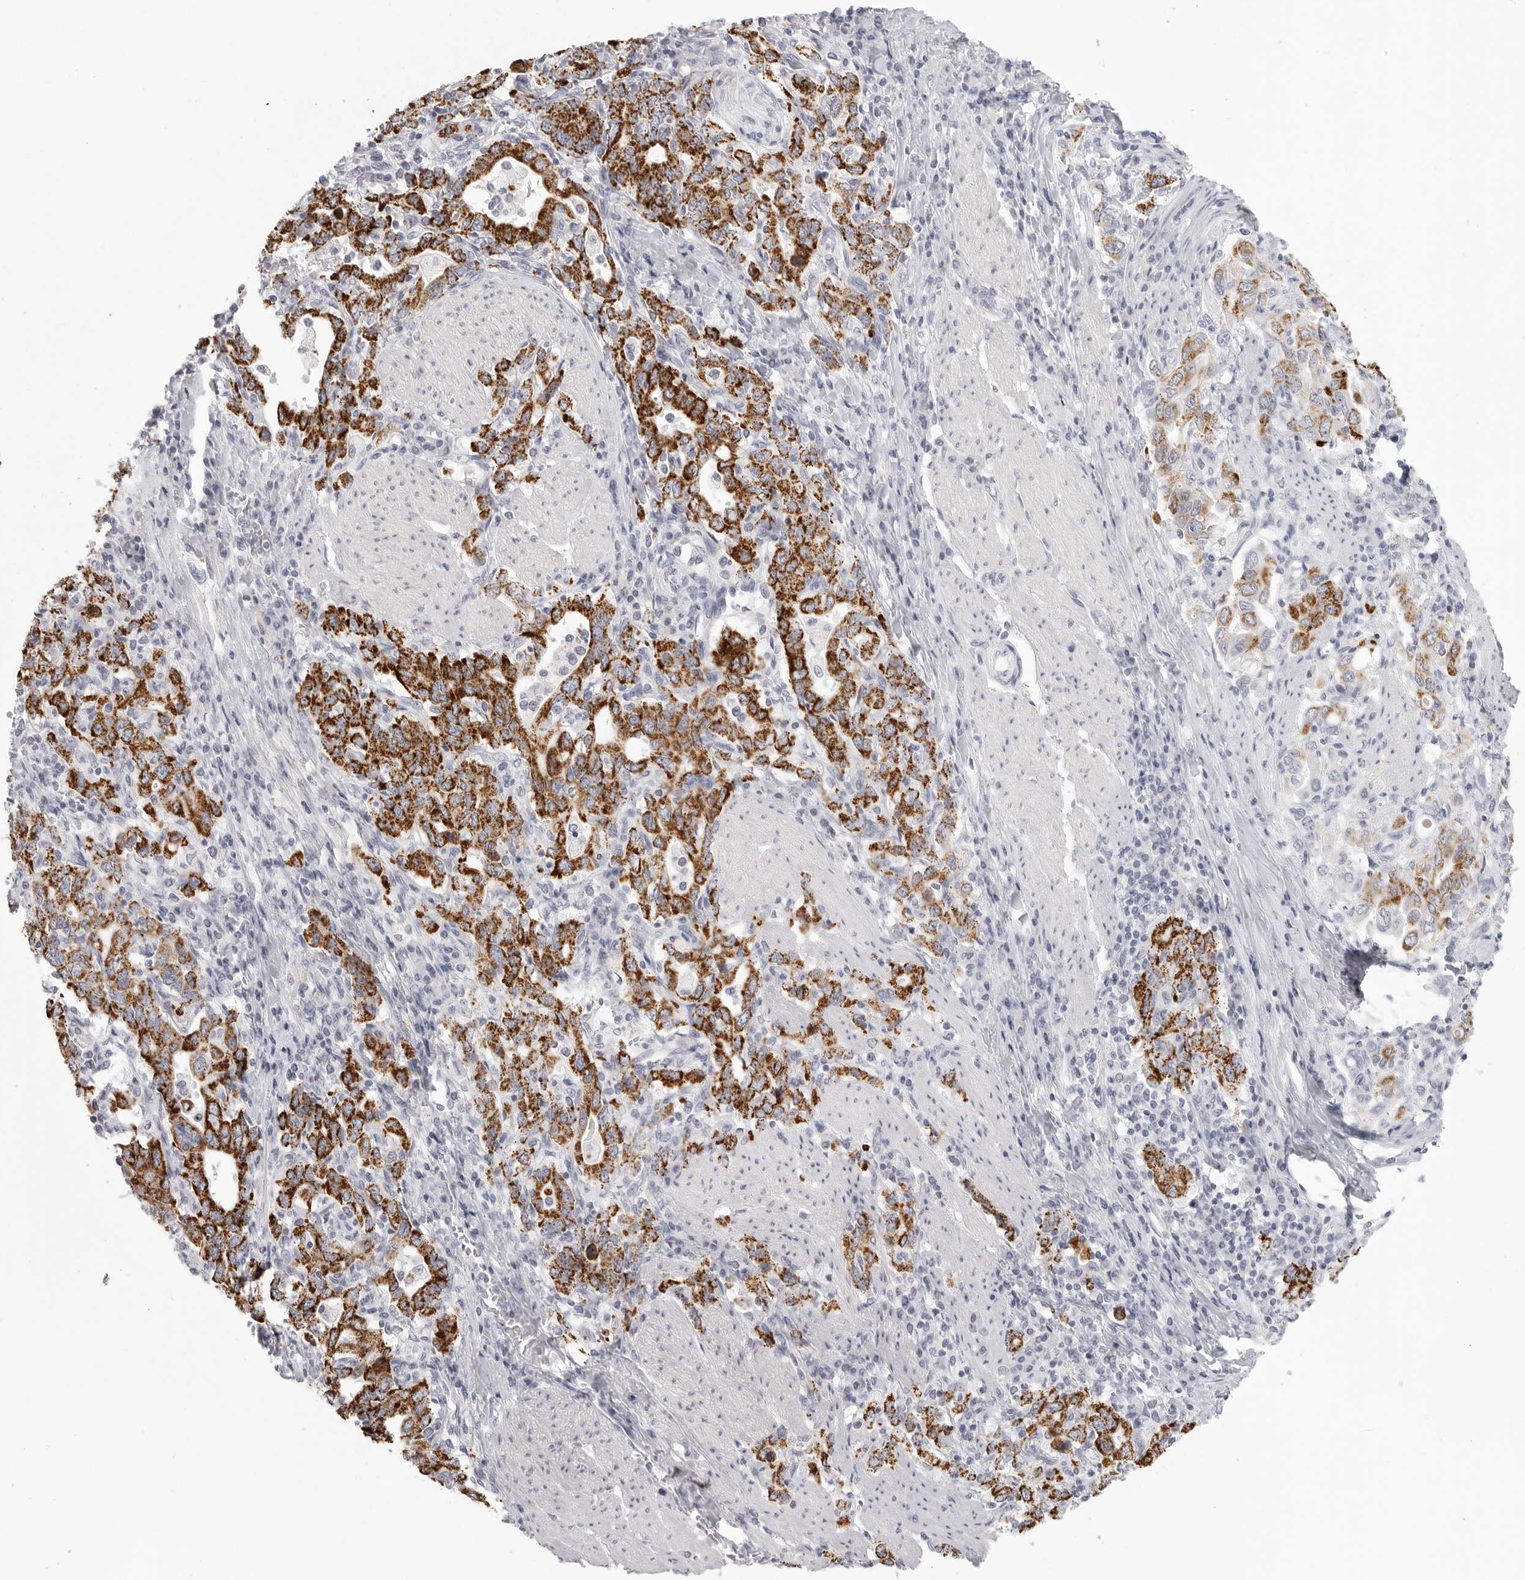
{"staining": {"intensity": "strong", "quantity": ">75%", "location": "cytoplasmic/membranous"}, "tissue": "stomach cancer", "cell_type": "Tumor cells", "image_type": "cancer", "snomed": [{"axis": "morphology", "description": "Adenocarcinoma, NOS"}, {"axis": "topography", "description": "Stomach, upper"}], "caption": "An immunohistochemistry (IHC) photomicrograph of tumor tissue is shown. Protein staining in brown shows strong cytoplasmic/membranous positivity in stomach cancer within tumor cells. The staining is performed using DAB brown chromogen to label protein expression. The nuclei are counter-stained blue using hematoxylin.", "gene": "HMGCS2", "patient": {"sex": "male", "age": 62}}